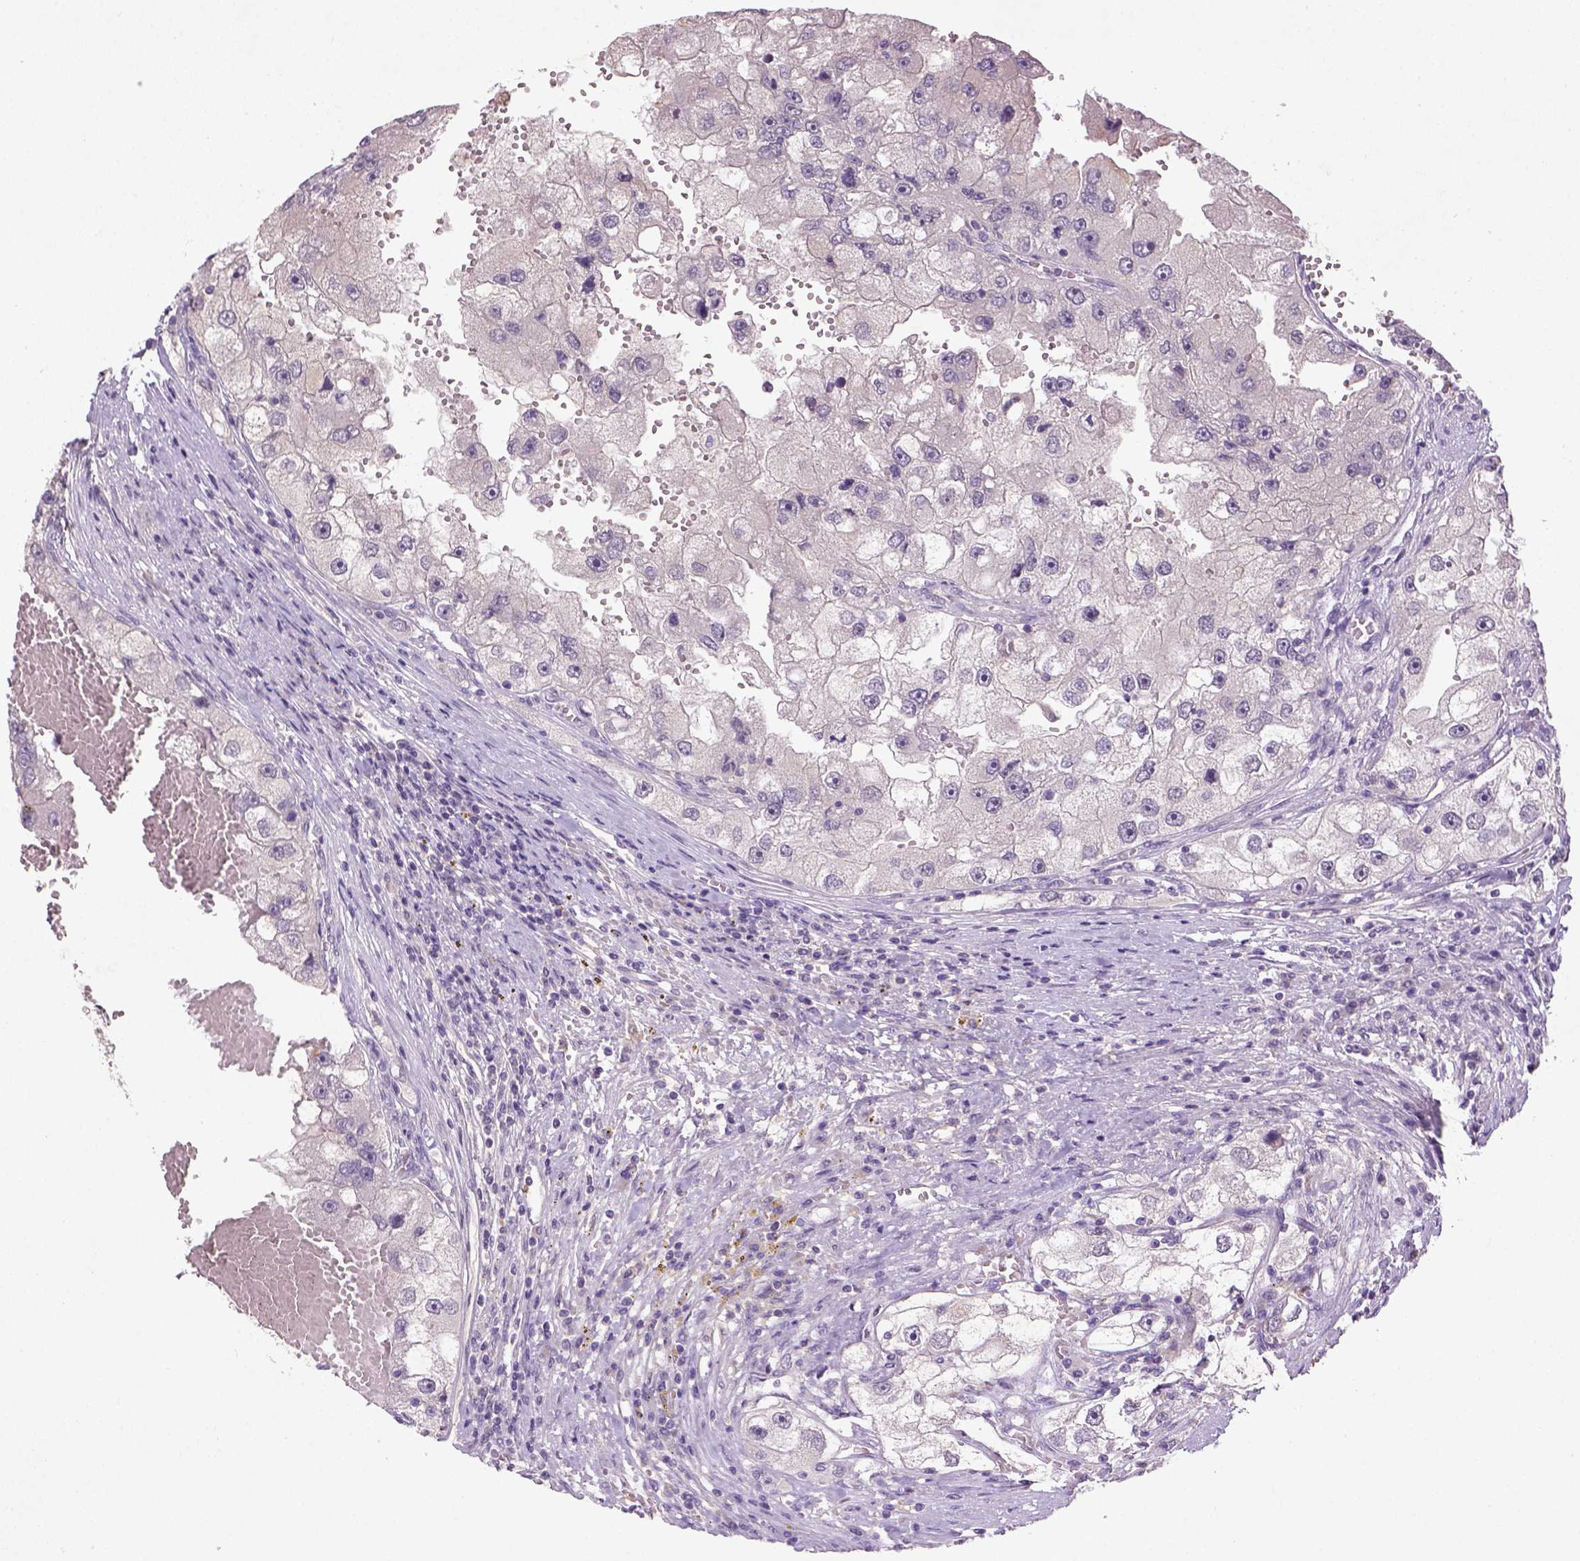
{"staining": {"intensity": "negative", "quantity": "none", "location": "none"}, "tissue": "renal cancer", "cell_type": "Tumor cells", "image_type": "cancer", "snomed": [{"axis": "morphology", "description": "Adenocarcinoma, NOS"}, {"axis": "topography", "description": "Kidney"}], "caption": "Tumor cells show no significant positivity in renal adenocarcinoma.", "gene": "NLGN2", "patient": {"sex": "male", "age": 63}}